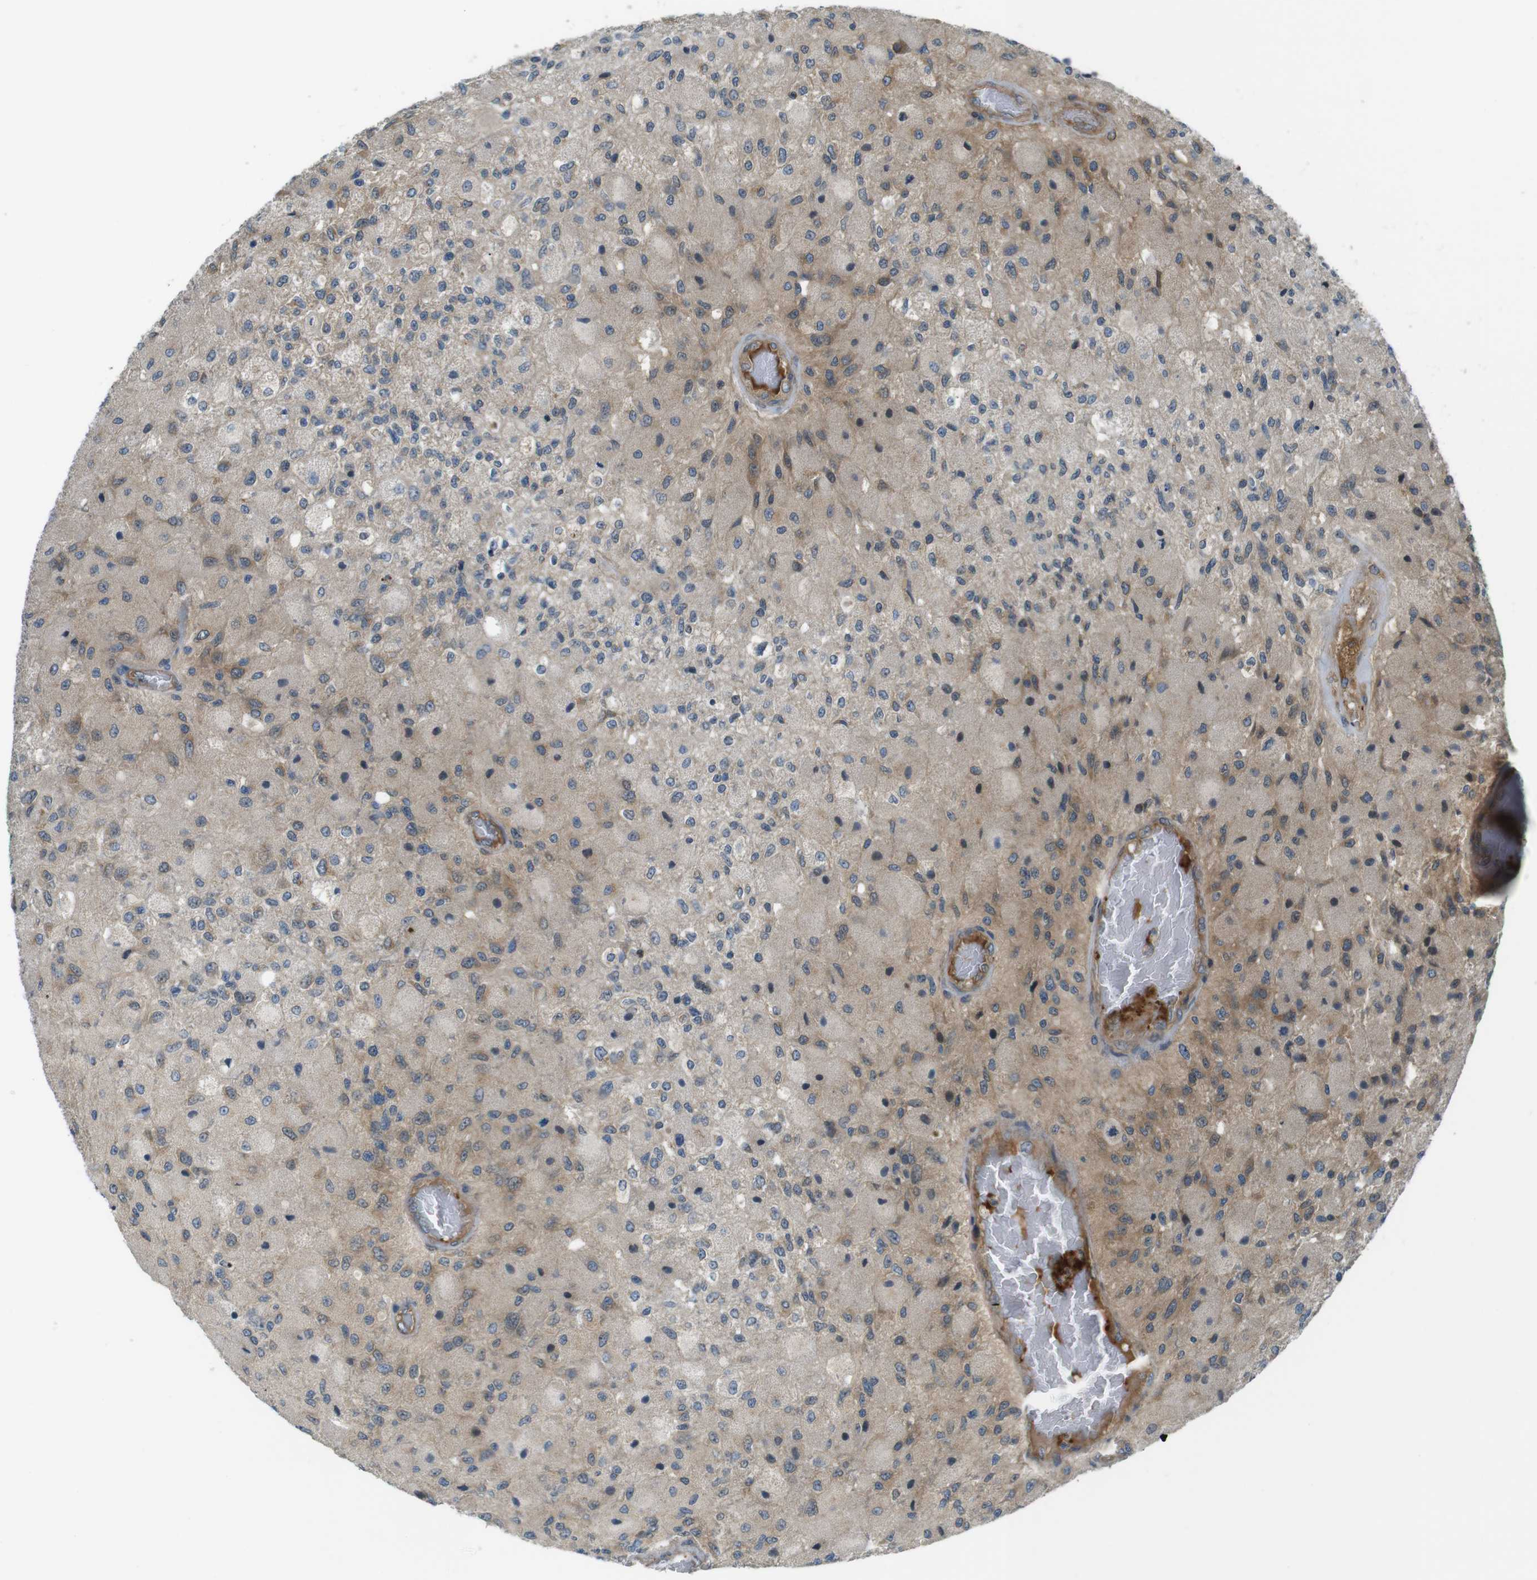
{"staining": {"intensity": "weak", "quantity": "<25%", "location": "cytoplasmic/membranous"}, "tissue": "glioma", "cell_type": "Tumor cells", "image_type": "cancer", "snomed": [{"axis": "morphology", "description": "Normal tissue, NOS"}, {"axis": "morphology", "description": "Glioma, malignant, High grade"}, {"axis": "topography", "description": "Cerebral cortex"}], "caption": "Immunohistochemistry photomicrograph of neoplastic tissue: human glioma stained with DAB (3,3'-diaminobenzidine) reveals no significant protein positivity in tumor cells.", "gene": "TSC1", "patient": {"sex": "male", "age": 77}}